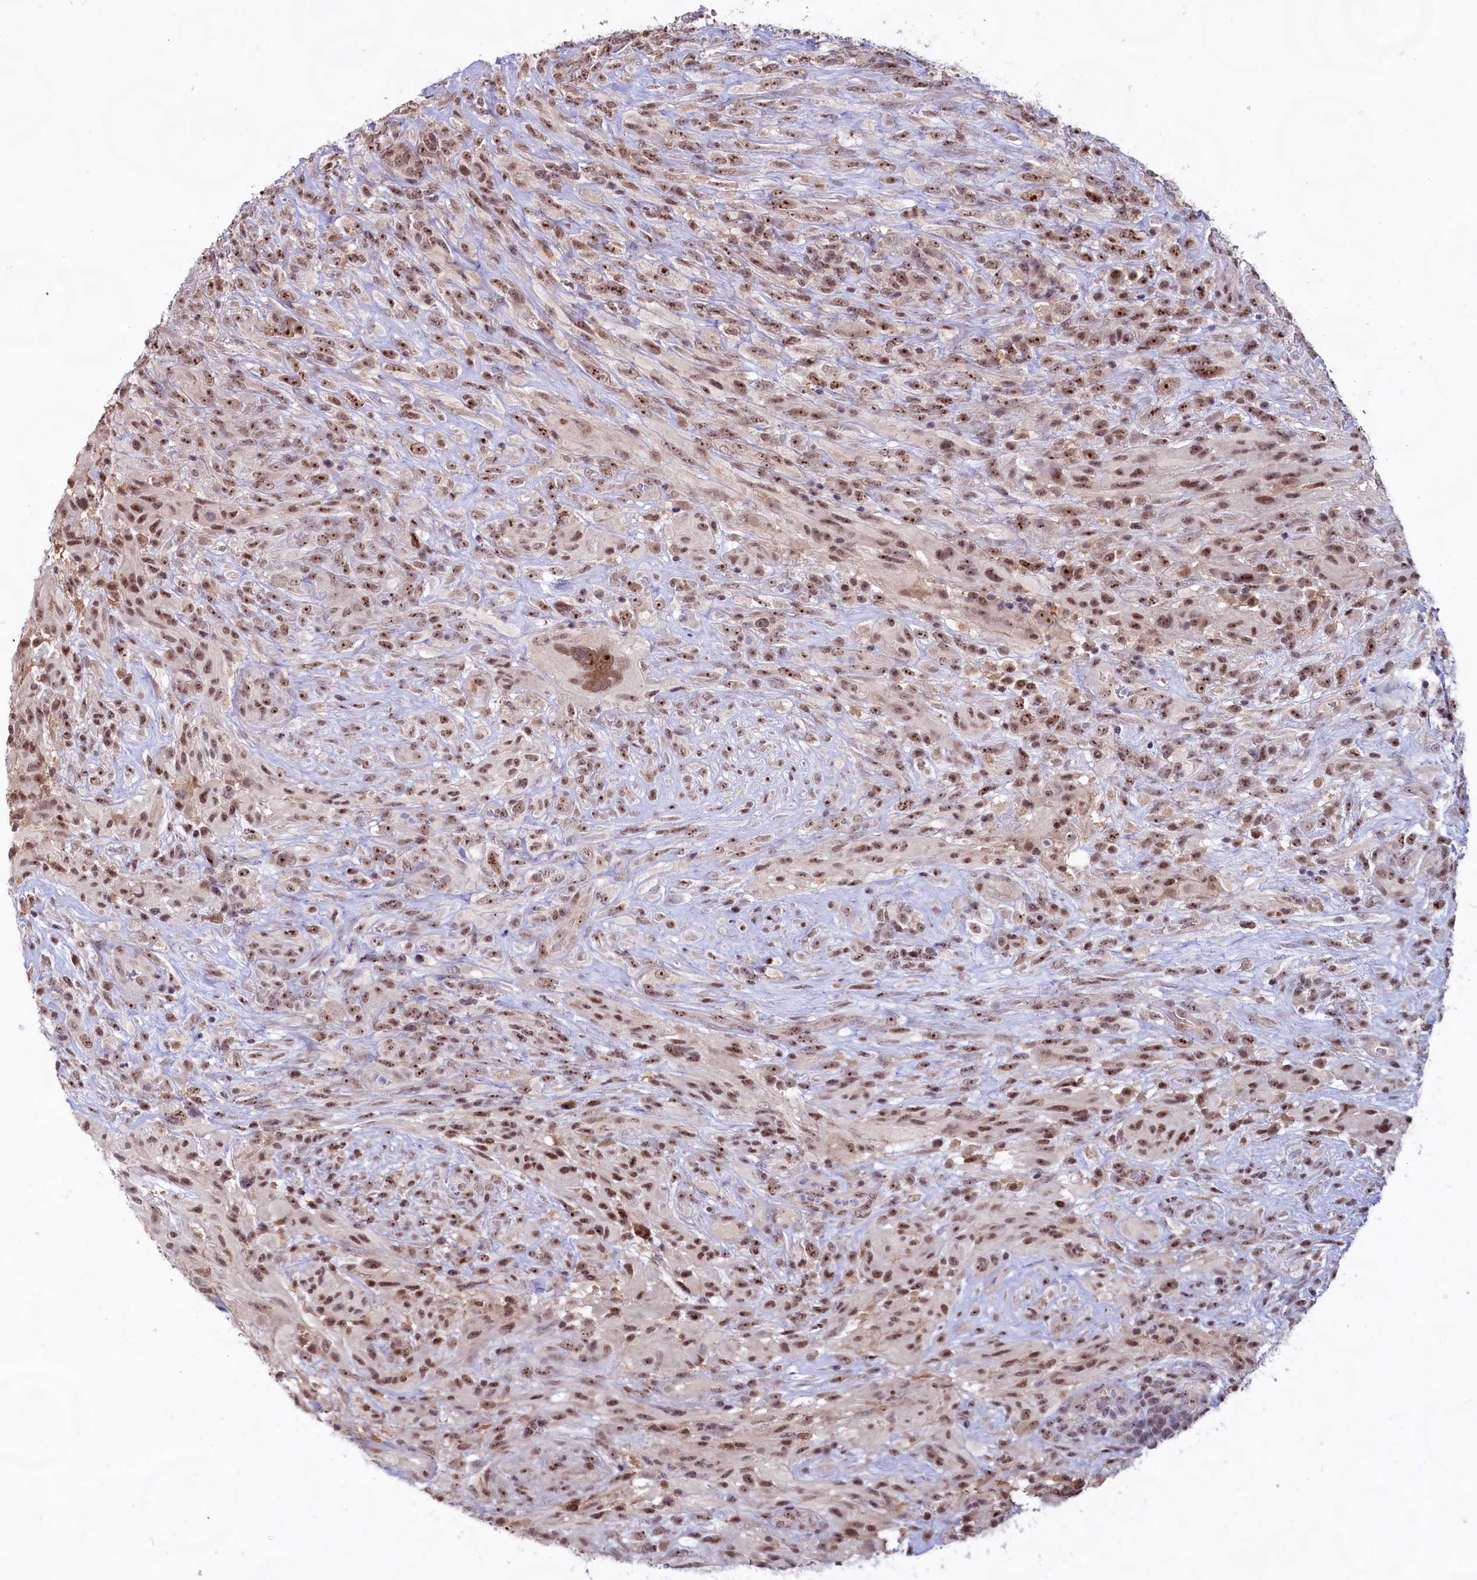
{"staining": {"intensity": "moderate", "quantity": ">75%", "location": "nuclear"}, "tissue": "glioma", "cell_type": "Tumor cells", "image_type": "cancer", "snomed": [{"axis": "morphology", "description": "Glioma, malignant, High grade"}, {"axis": "topography", "description": "Brain"}], "caption": "This is a micrograph of immunohistochemistry (IHC) staining of malignant high-grade glioma, which shows moderate staining in the nuclear of tumor cells.", "gene": "C1D", "patient": {"sex": "male", "age": 61}}